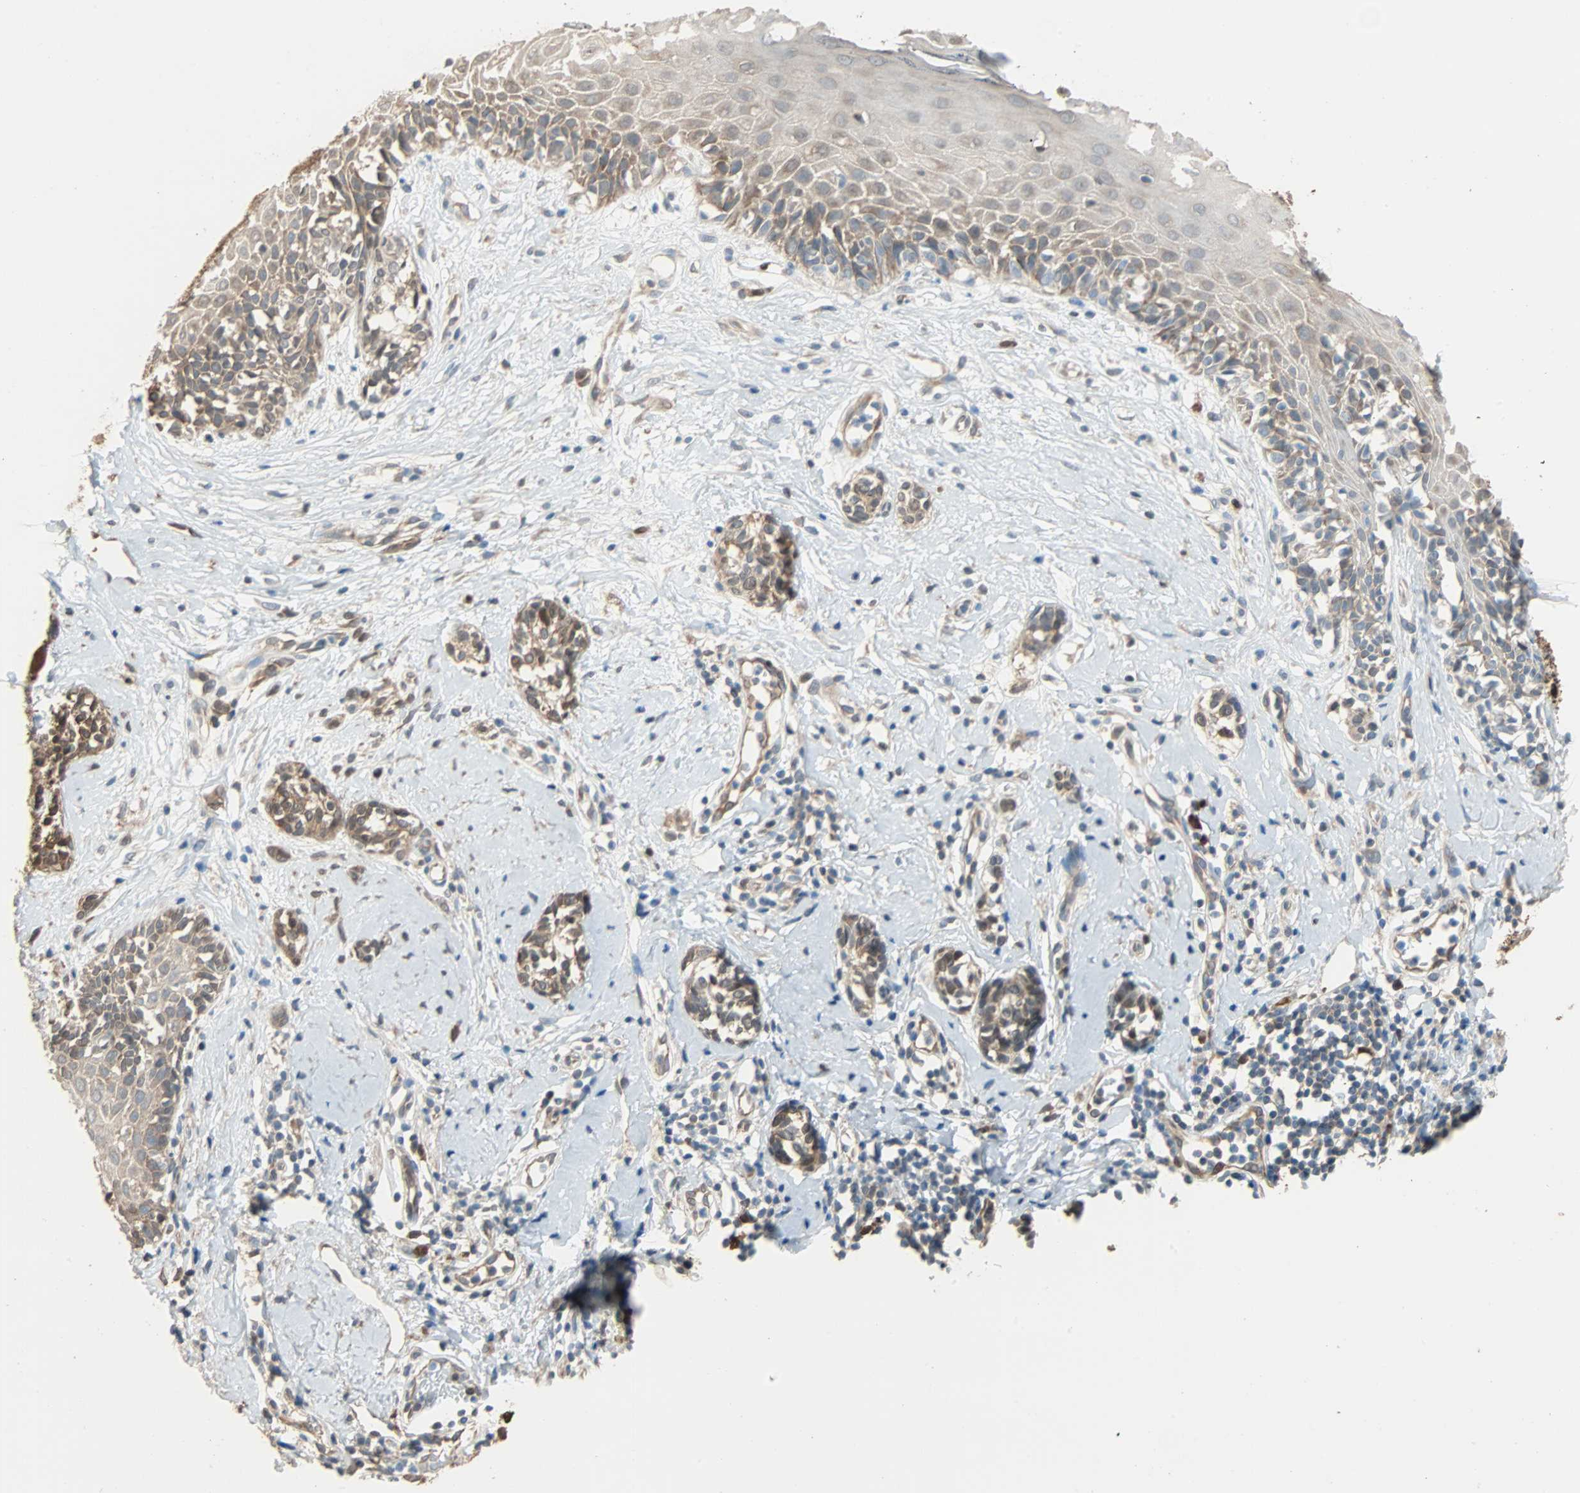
{"staining": {"intensity": "moderate", "quantity": ">75%", "location": "cytoplasmic/membranous,nuclear"}, "tissue": "melanoma", "cell_type": "Tumor cells", "image_type": "cancer", "snomed": [{"axis": "morphology", "description": "Malignant melanoma, NOS"}, {"axis": "topography", "description": "Skin"}], "caption": "Immunohistochemistry (IHC) (DAB (3,3'-diaminobenzidine)) staining of malignant melanoma reveals moderate cytoplasmic/membranous and nuclear protein expression in about >75% of tumor cells.", "gene": "PRDX1", "patient": {"sex": "male", "age": 64}}